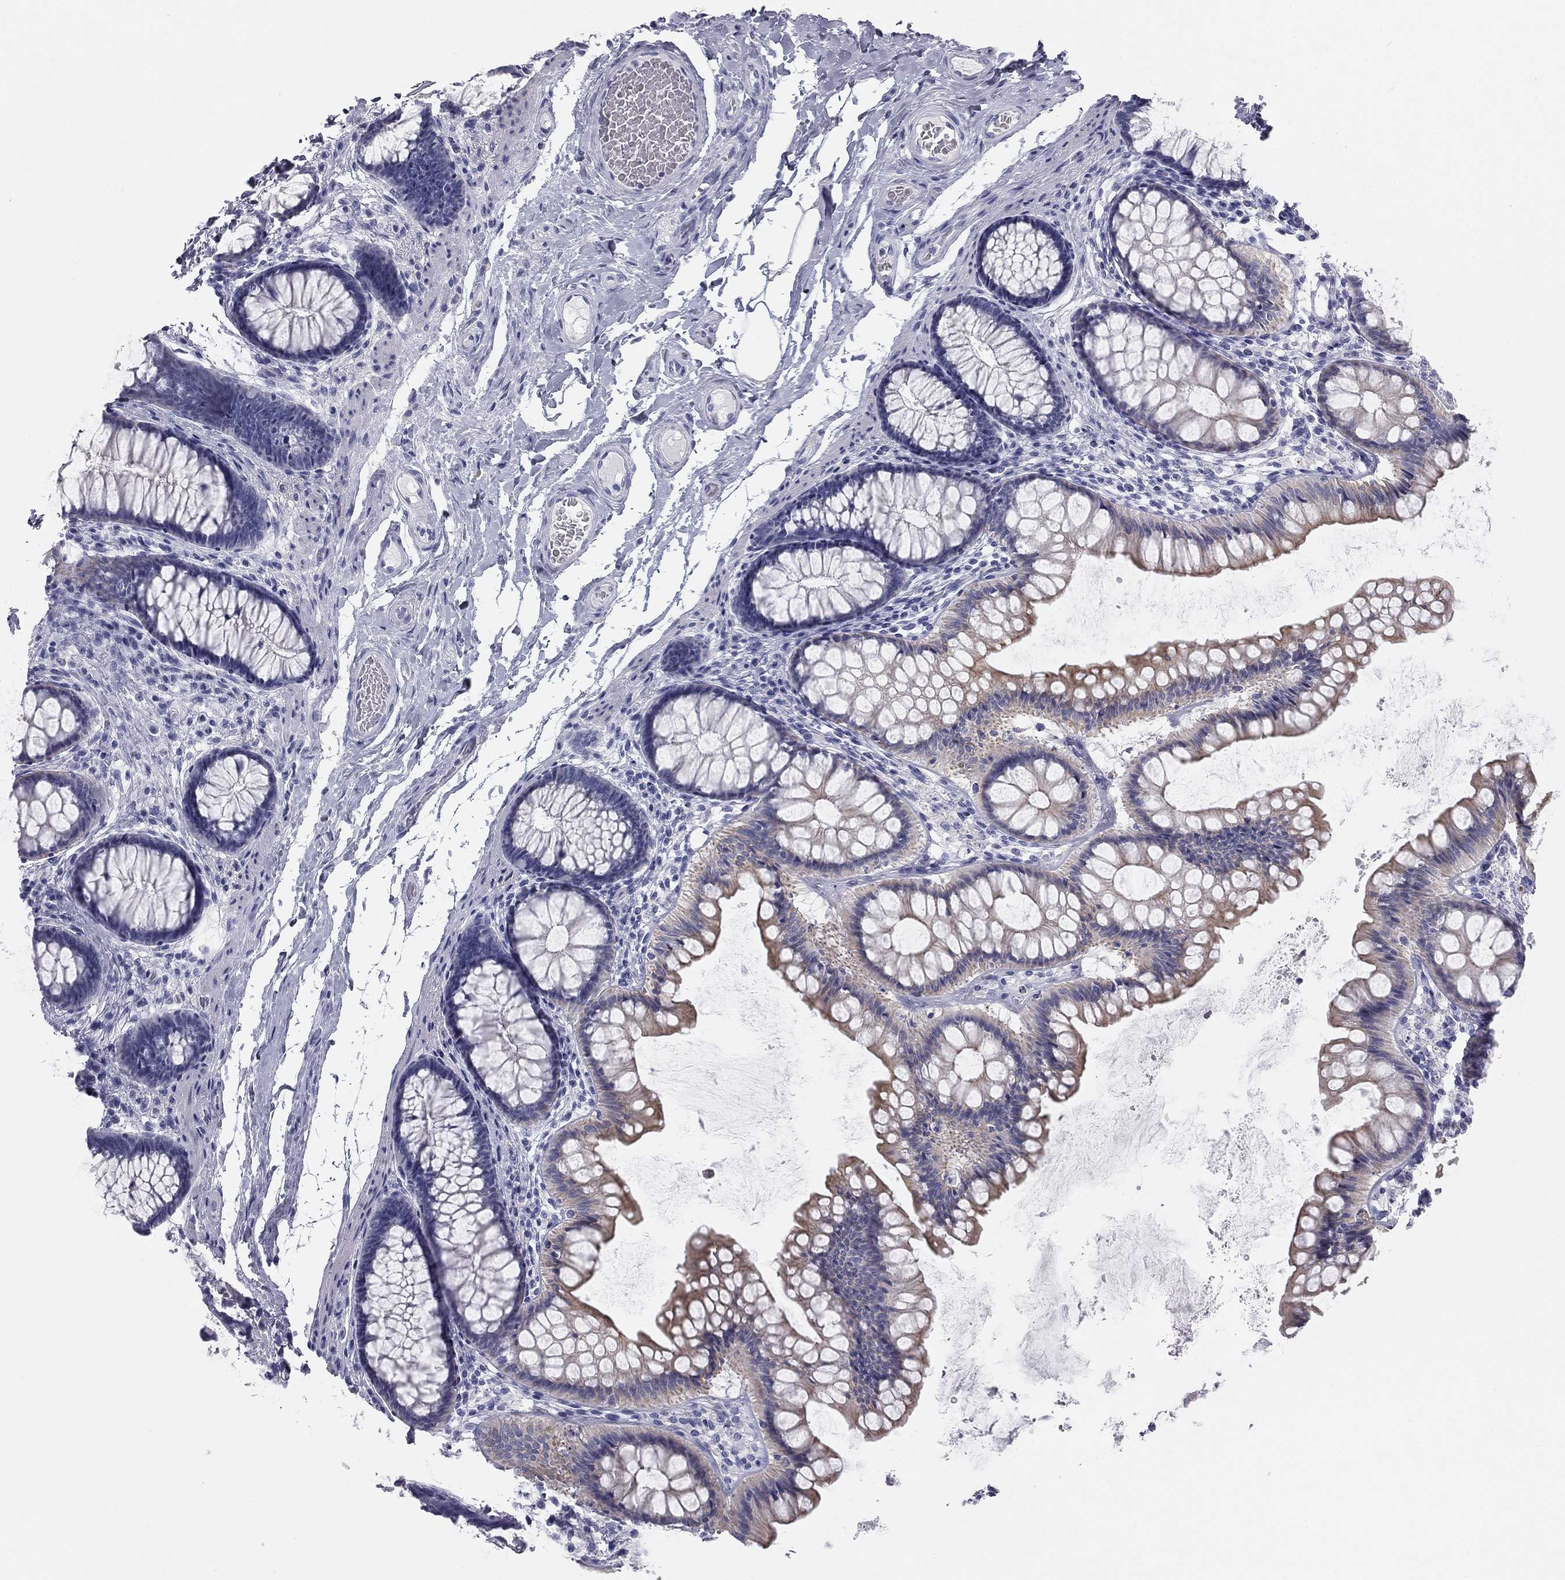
{"staining": {"intensity": "negative", "quantity": "none", "location": "none"}, "tissue": "colon", "cell_type": "Endothelial cells", "image_type": "normal", "snomed": [{"axis": "morphology", "description": "Normal tissue, NOS"}, {"axis": "topography", "description": "Colon"}], "caption": "Benign colon was stained to show a protein in brown. There is no significant expression in endothelial cells. (DAB IHC visualized using brightfield microscopy, high magnification).", "gene": "SULT2B1", "patient": {"sex": "female", "age": 65}}